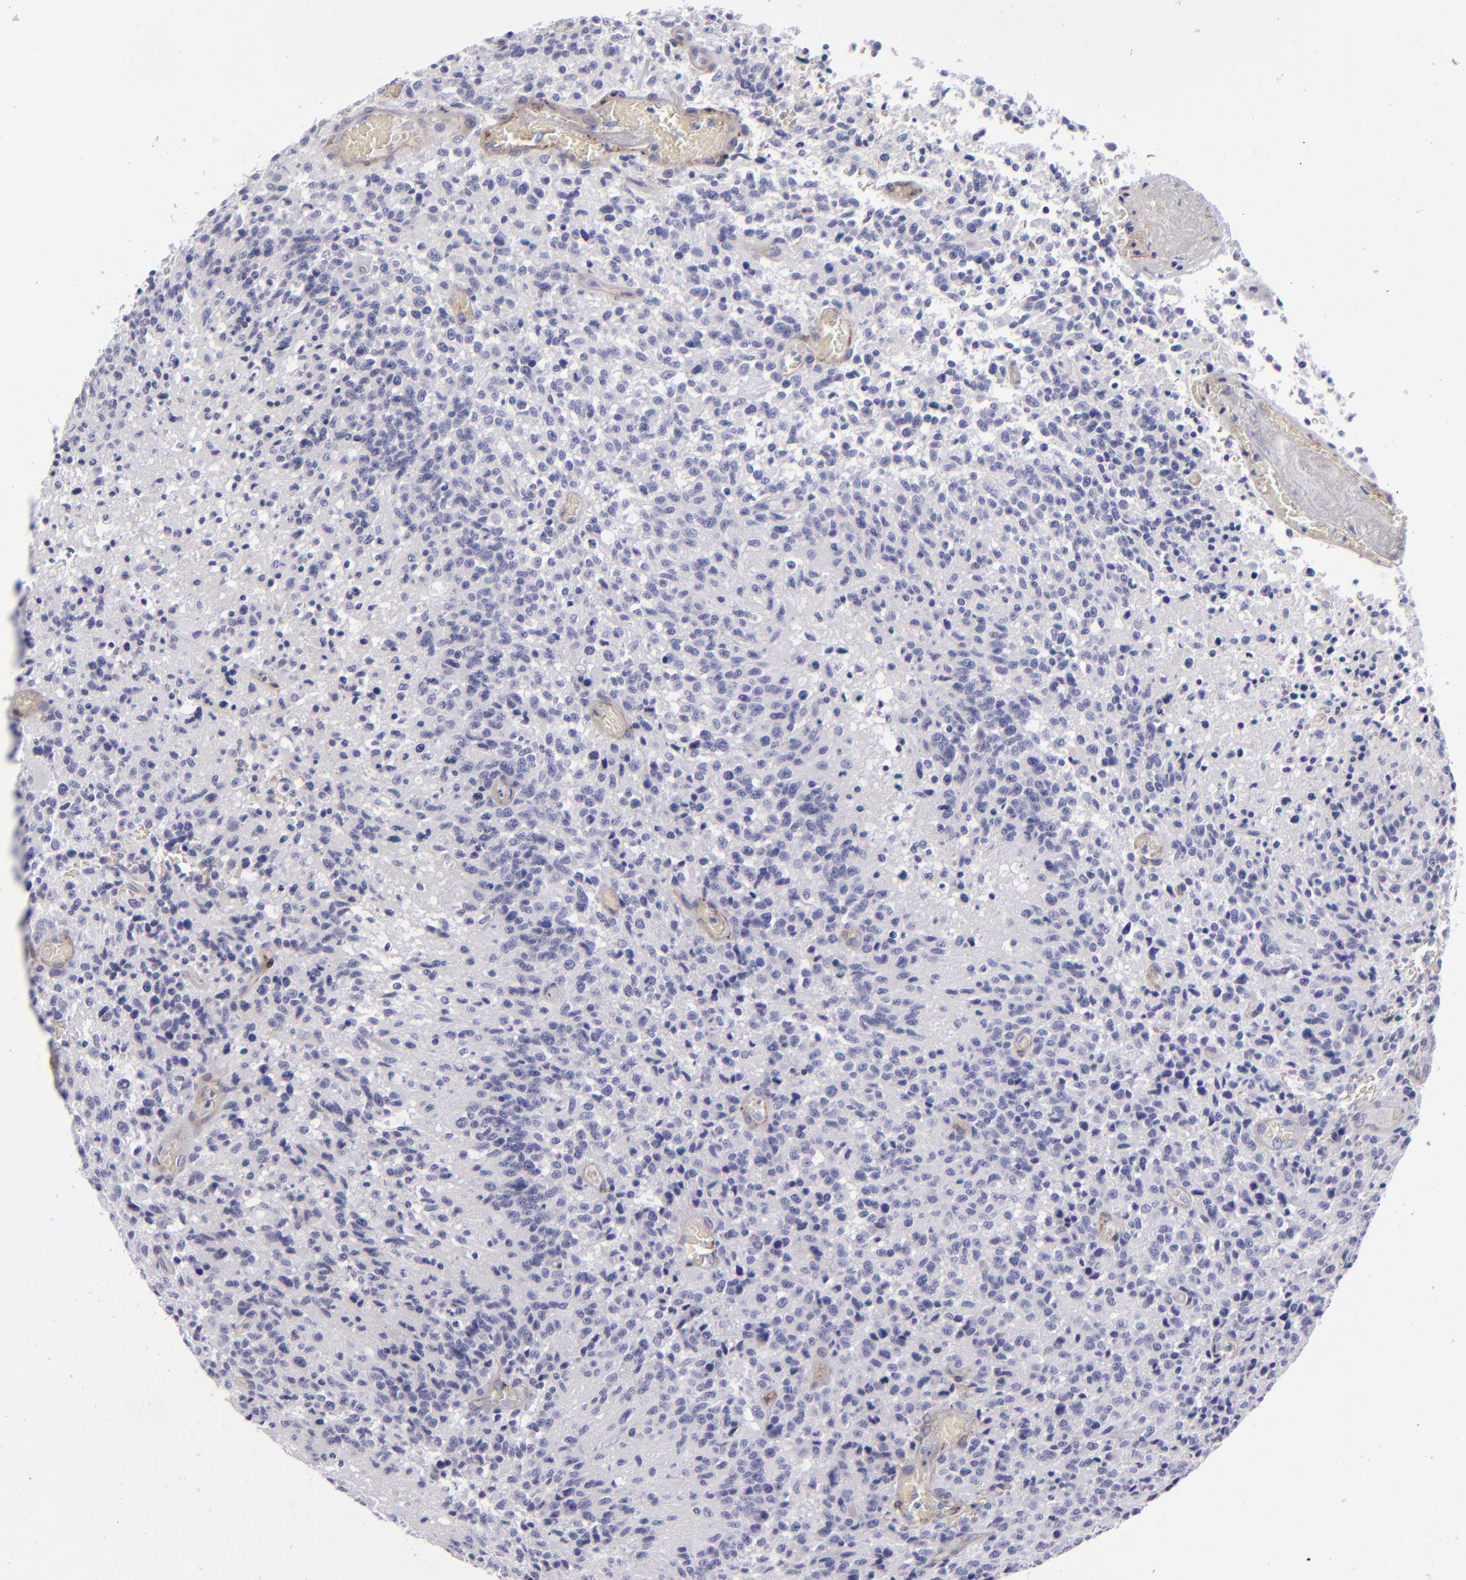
{"staining": {"intensity": "negative", "quantity": "none", "location": "none"}, "tissue": "glioma", "cell_type": "Tumor cells", "image_type": "cancer", "snomed": [{"axis": "morphology", "description": "Glioma, malignant, High grade"}, {"axis": "topography", "description": "Brain"}], "caption": "Immunohistochemistry photomicrograph of human malignant glioma (high-grade) stained for a protein (brown), which demonstrates no staining in tumor cells.", "gene": "ANPEP", "patient": {"sex": "male", "age": 36}}